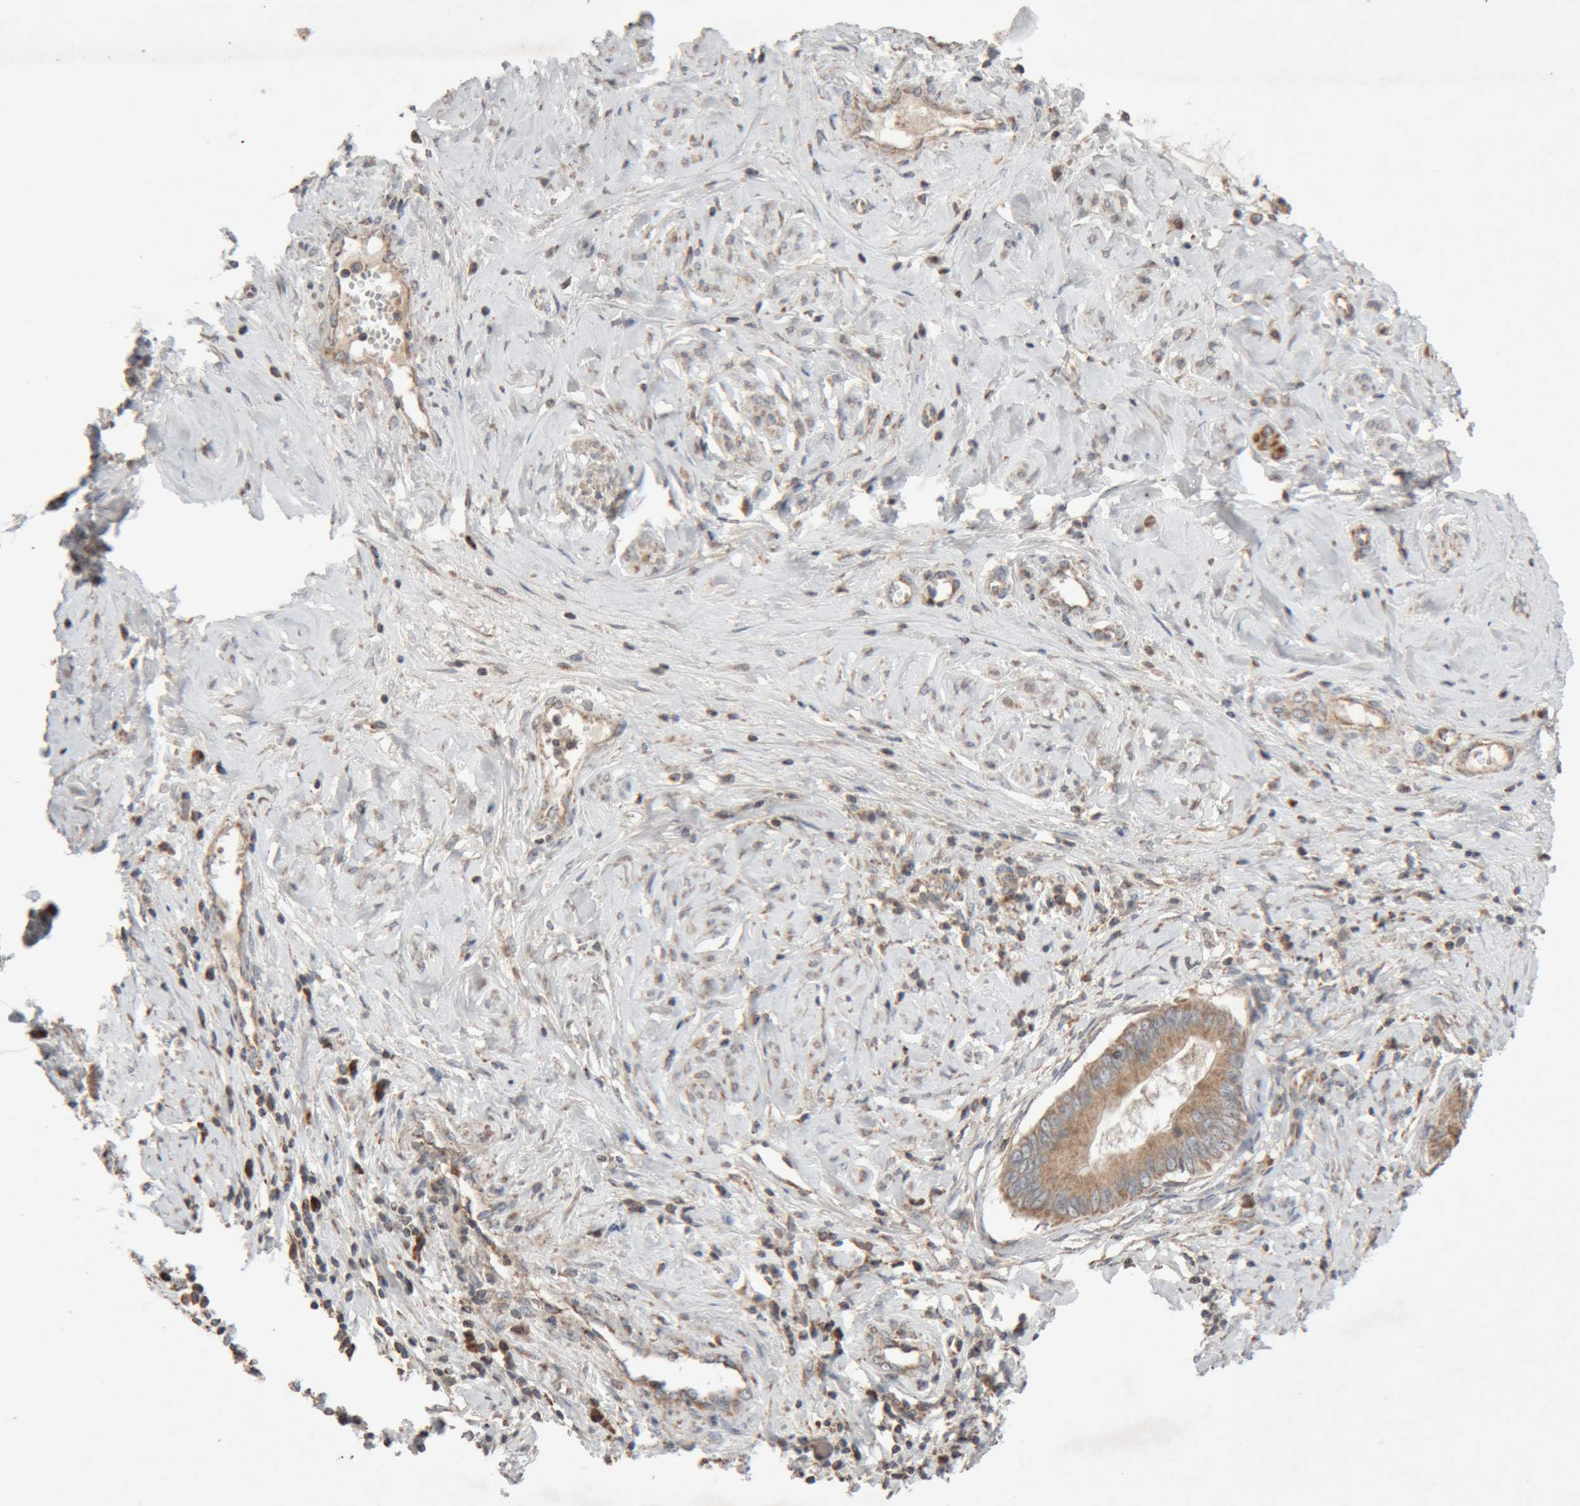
{"staining": {"intensity": "moderate", "quantity": ">75%", "location": "cytoplasmic/membranous"}, "tissue": "cervical cancer", "cell_type": "Tumor cells", "image_type": "cancer", "snomed": [{"axis": "morphology", "description": "Adenocarcinoma, NOS"}, {"axis": "topography", "description": "Cervix"}], "caption": "High-magnification brightfield microscopy of adenocarcinoma (cervical) stained with DAB (brown) and counterstained with hematoxylin (blue). tumor cells exhibit moderate cytoplasmic/membranous staining is seen in about>75% of cells. (Stains: DAB in brown, nuclei in blue, Microscopy: brightfield microscopy at high magnification).", "gene": "KIF21B", "patient": {"sex": "female", "age": 44}}